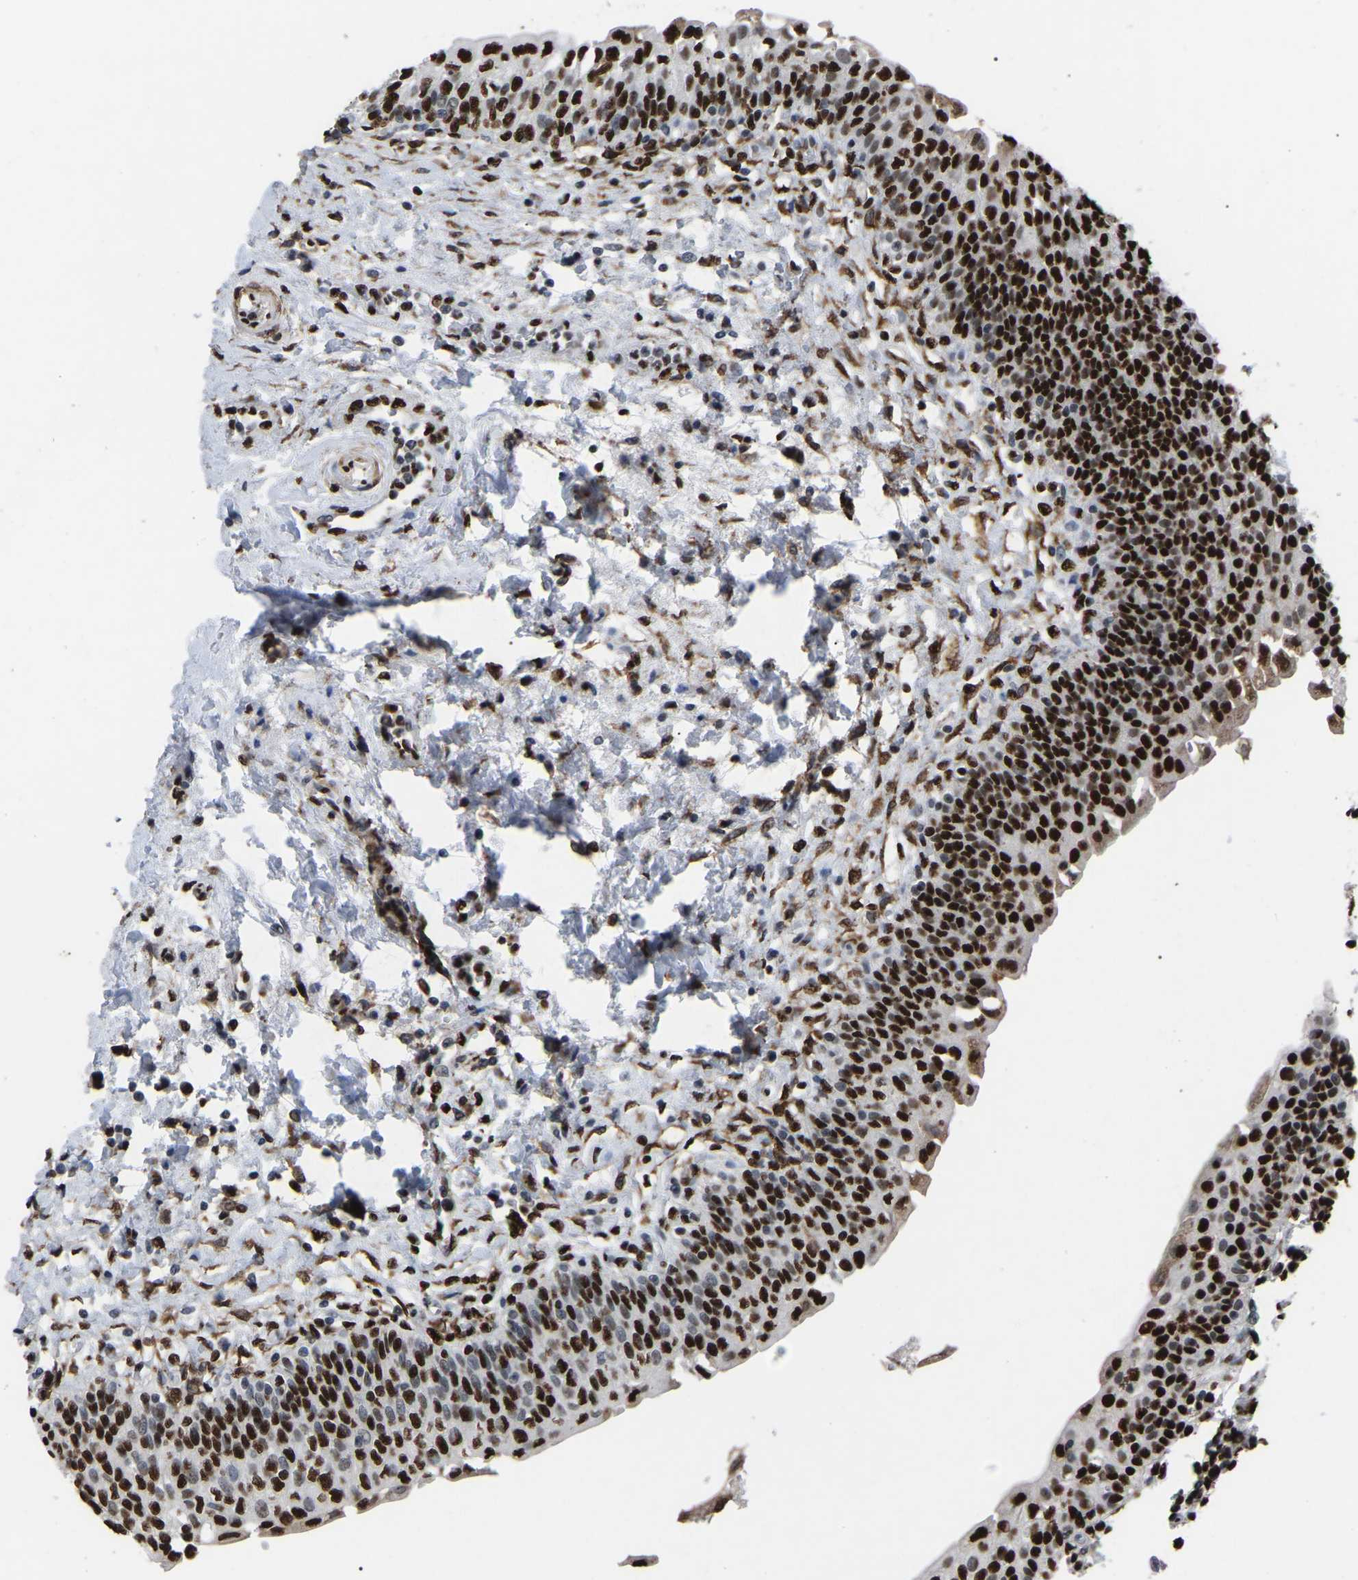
{"staining": {"intensity": "strong", "quantity": ">75%", "location": "nuclear"}, "tissue": "urinary bladder", "cell_type": "Urothelial cells", "image_type": "normal", "snomed": [{"axis": "morphology", "description": "Normal tissue, NOS"}, {"axis": "topography", "description": "Urinary bladder"}], "caption": "Immunohistochemical staining of normal urinary bladder demonstrates high levels of strong nuclear staining in approximately >75% of urothelial cells. (DAB IHC, brown staining for protein, blue staining for nuclei).", "gene": "RBL2", "patient": {"sex": "male", "age": 55}}